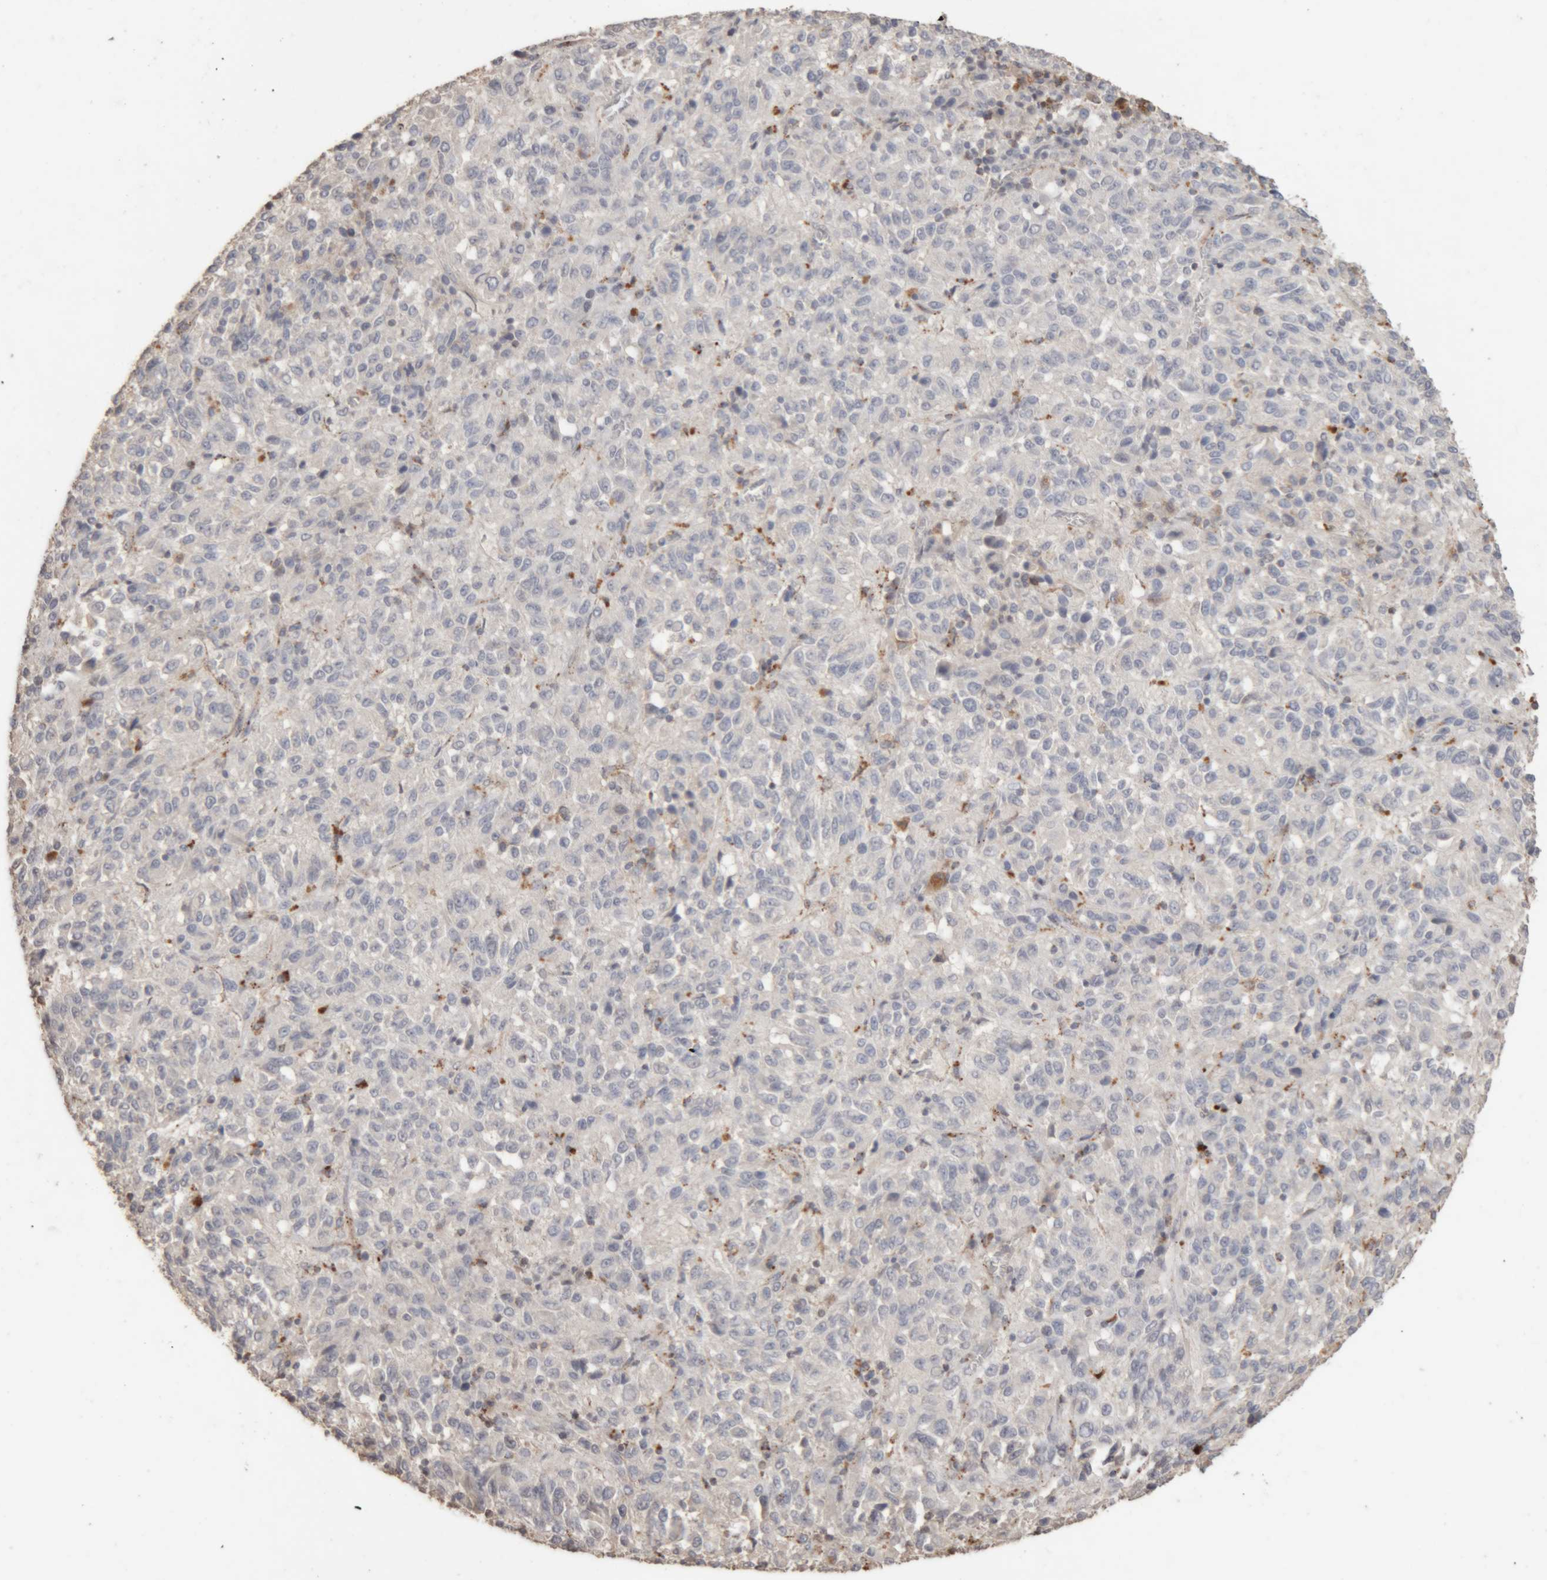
{"staining": {"intensity": "negative", "quantity": "none", "location": "none"}, "tissue": "melanoma", "cell_type": "Tumor cells", "image_type": "cancer", "snomed": [{"axis": "morphology", "description": "Malignant melanoma, Metastatic site"}, {"axis": "topography", "description": "Lung"}], "caption": "DAB (3,3'-diaminobenzidine) immunohistochemical staining of malignant melanoma (metastatic site) displays no significant positivity in tumor cells.", "gene": "ARSA", "patient": {"sex": "male", "age": 64}}